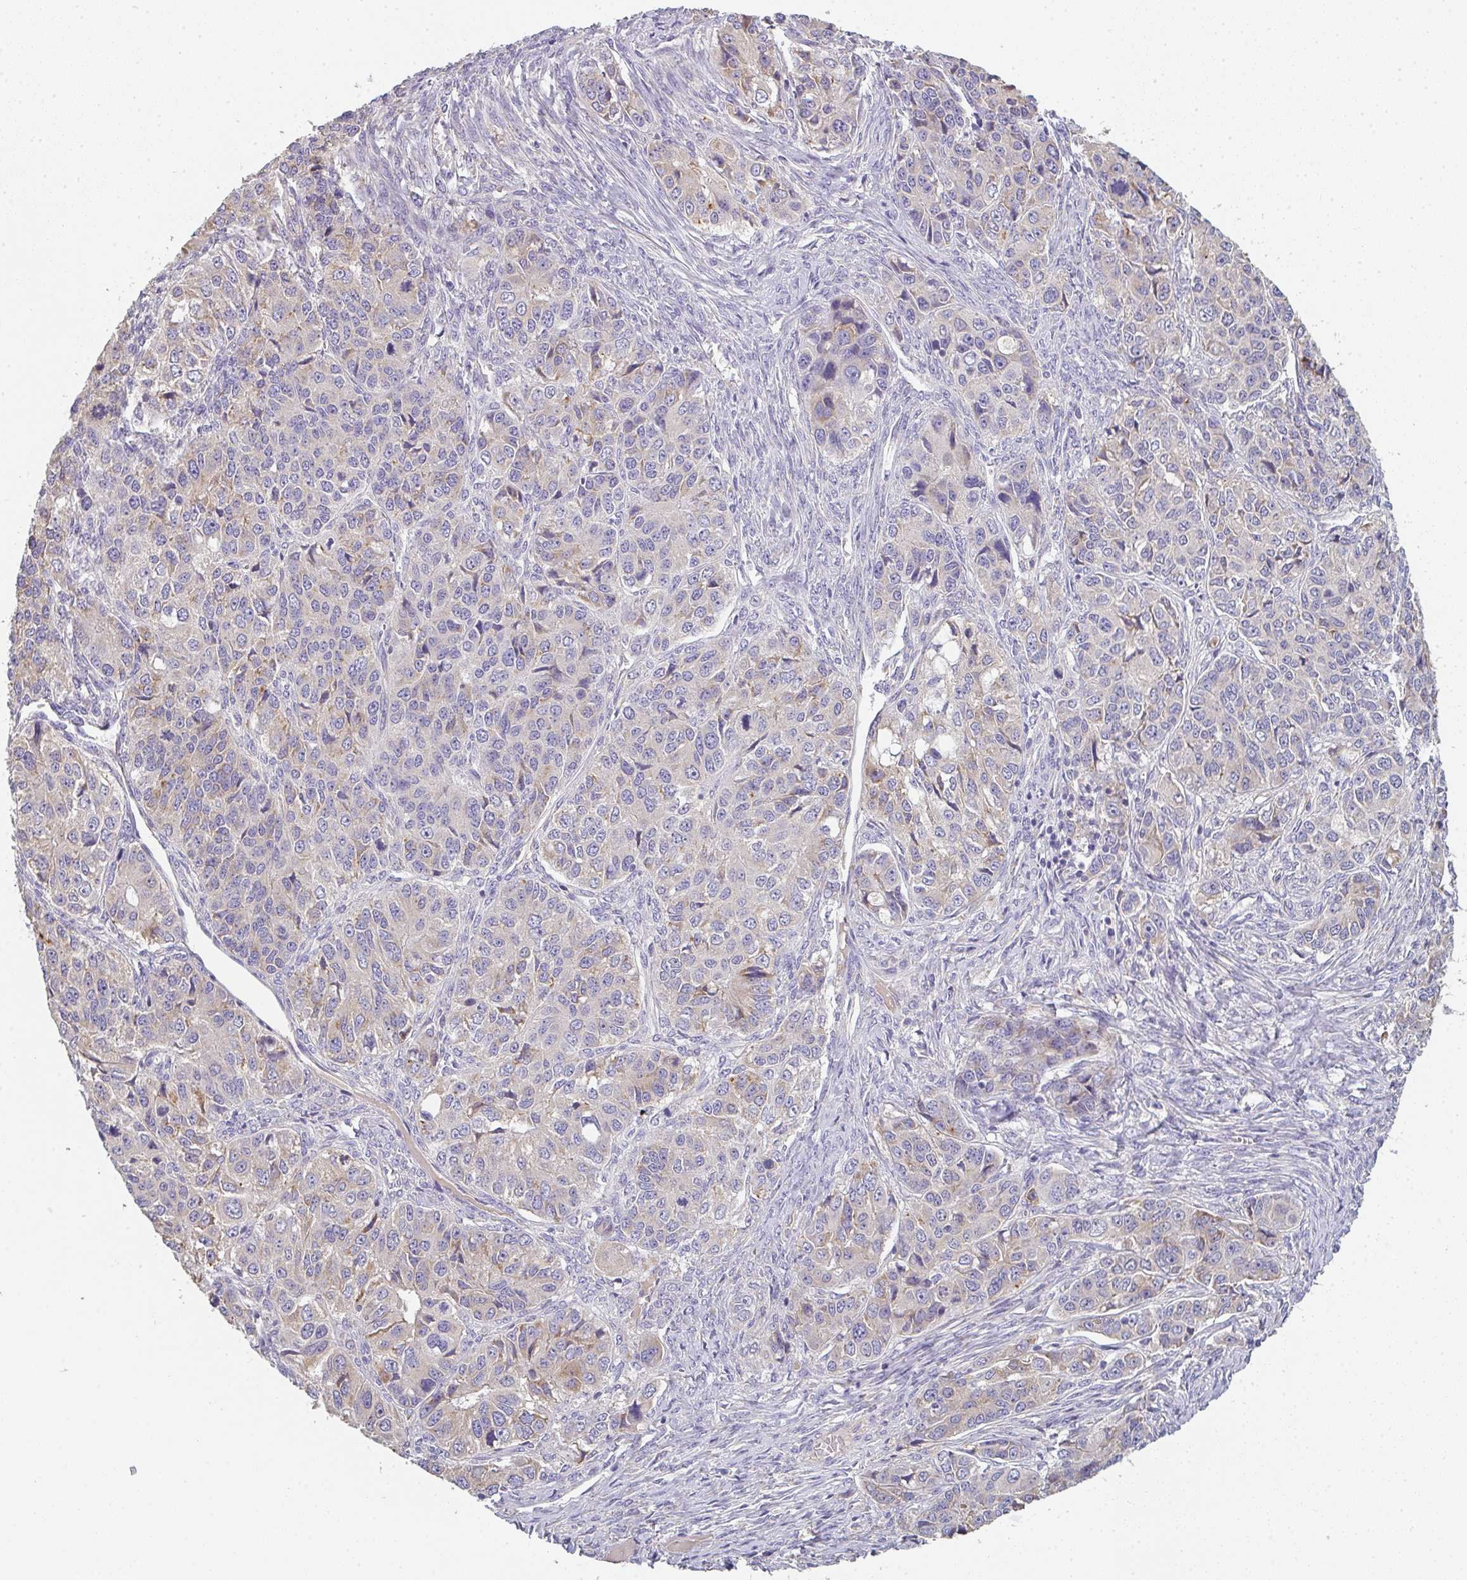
{"staining": {"intensity": "weak", "quantity": "<25%", "location": "cytoplasmic/membranous"}, "tissue": "ovarian cancer", "cell_type": "Tumor cells", "image_type": "cancer", "snomed": [{"axis": "morphology", "description": "Carcinoma, endometroid"}, {"axis": "topography", "description": "Ovary"}], "caption": "Immunohistochemistry micrograph of human endometroid carcinoma (ovarian) stained for a protein (brown), which reveals no staining in tumor cells. (DAB immunohistochemistry (IHC) with hematoxylin counter stain).", "gene": "ZNF215", "patient": {"sex": "female", "age": 51}}